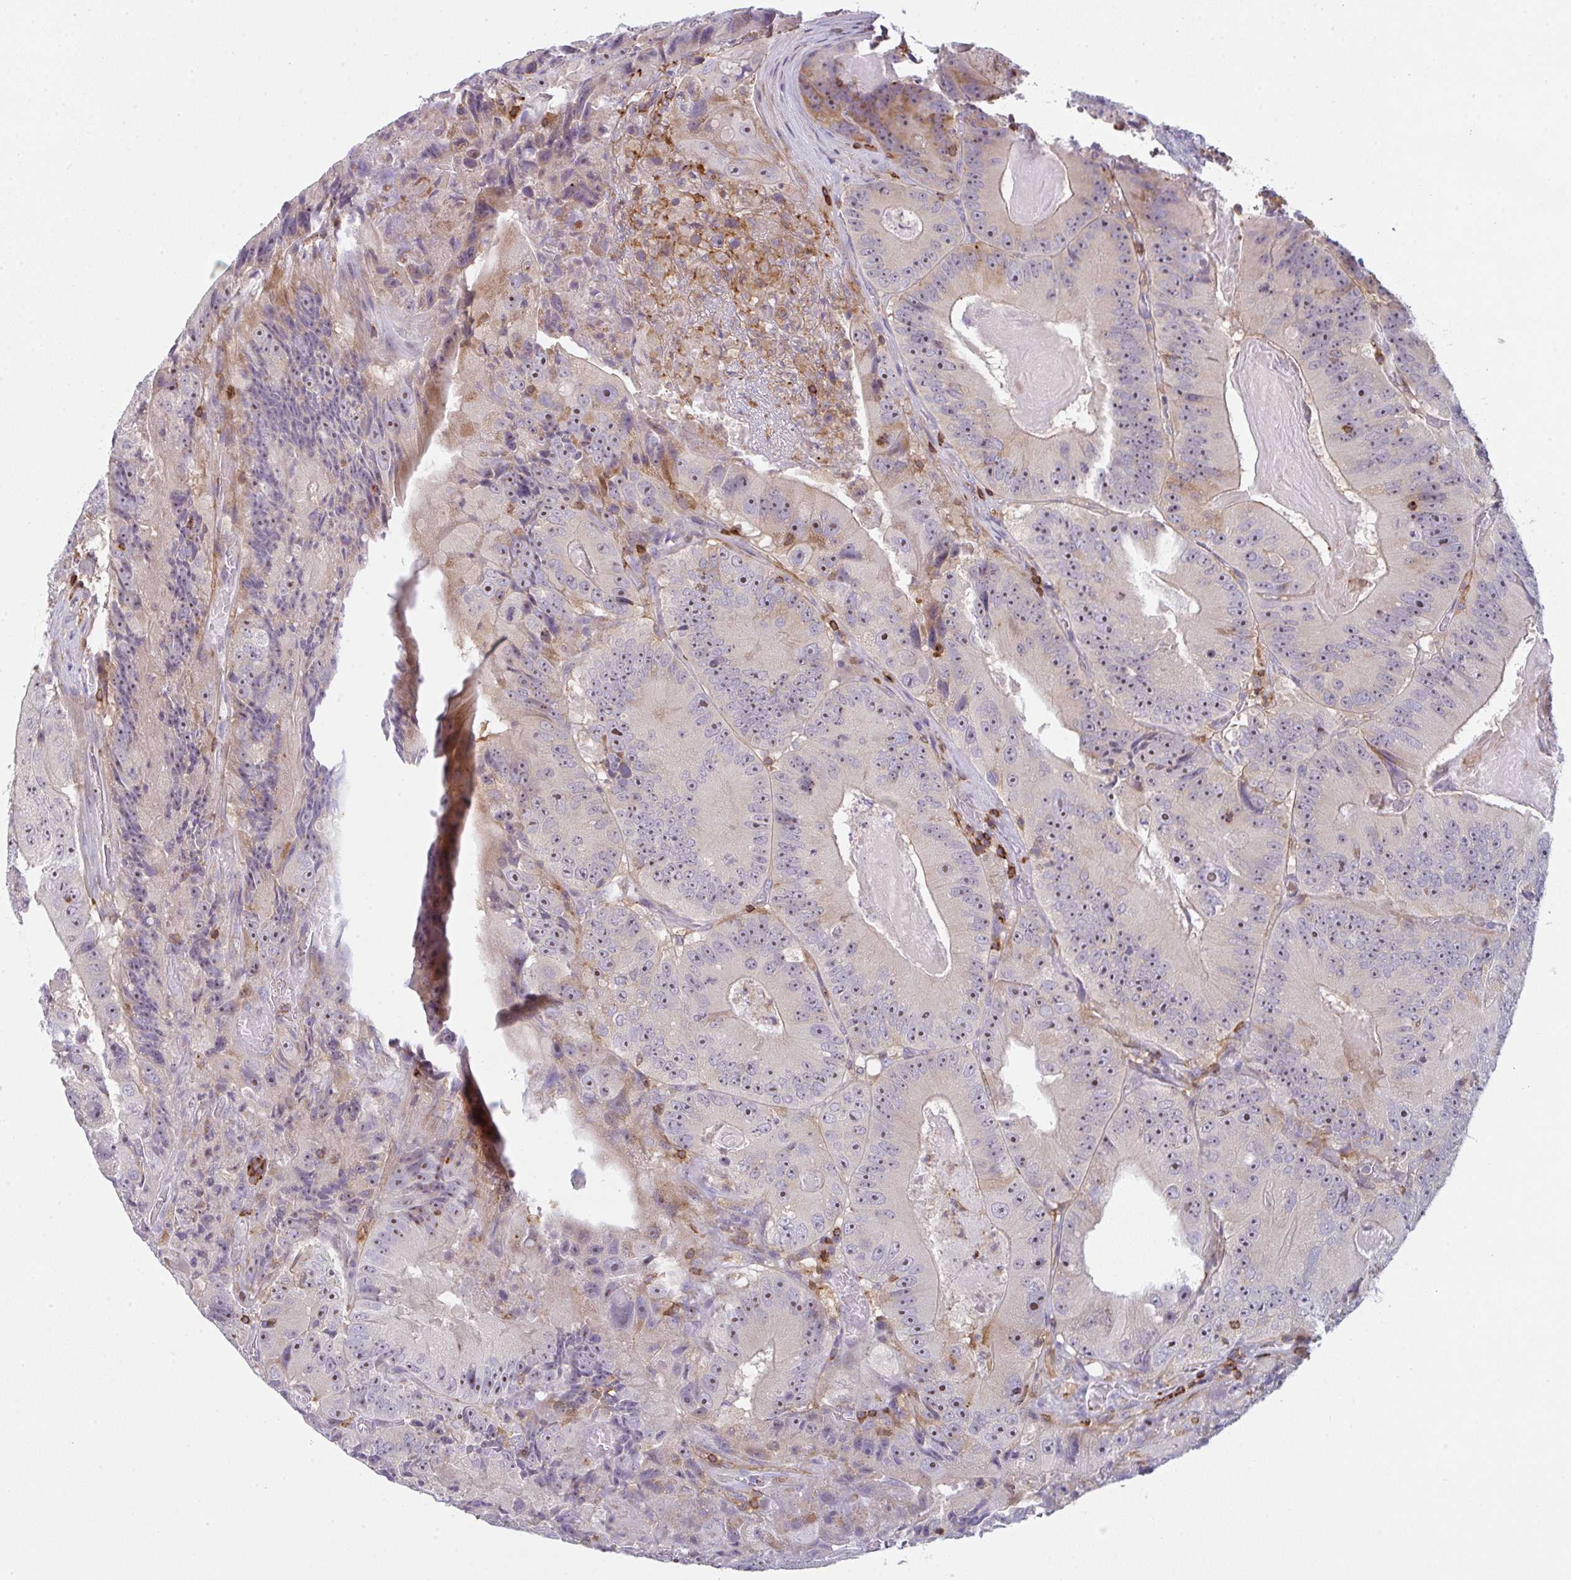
{"staining": {"intensity": "negative", "quantity": "none", "location": "none"}, "tissue": "colorectal cancer", "cell_type": "Tumor cells", "image_type": "cancer", "snomed": [{"axis": "morphology", "description": "Adenocarcinoma, NOS"}, {"axis": "topography", "description": "Colon"}], "caption": "Human colorectal adenocarcinoma stained for a protein using immunohistochemistry (IHC) displays no expression in tumor cells.", "gene": "CD80", "patient": {"sex": "female", "age": 86}}